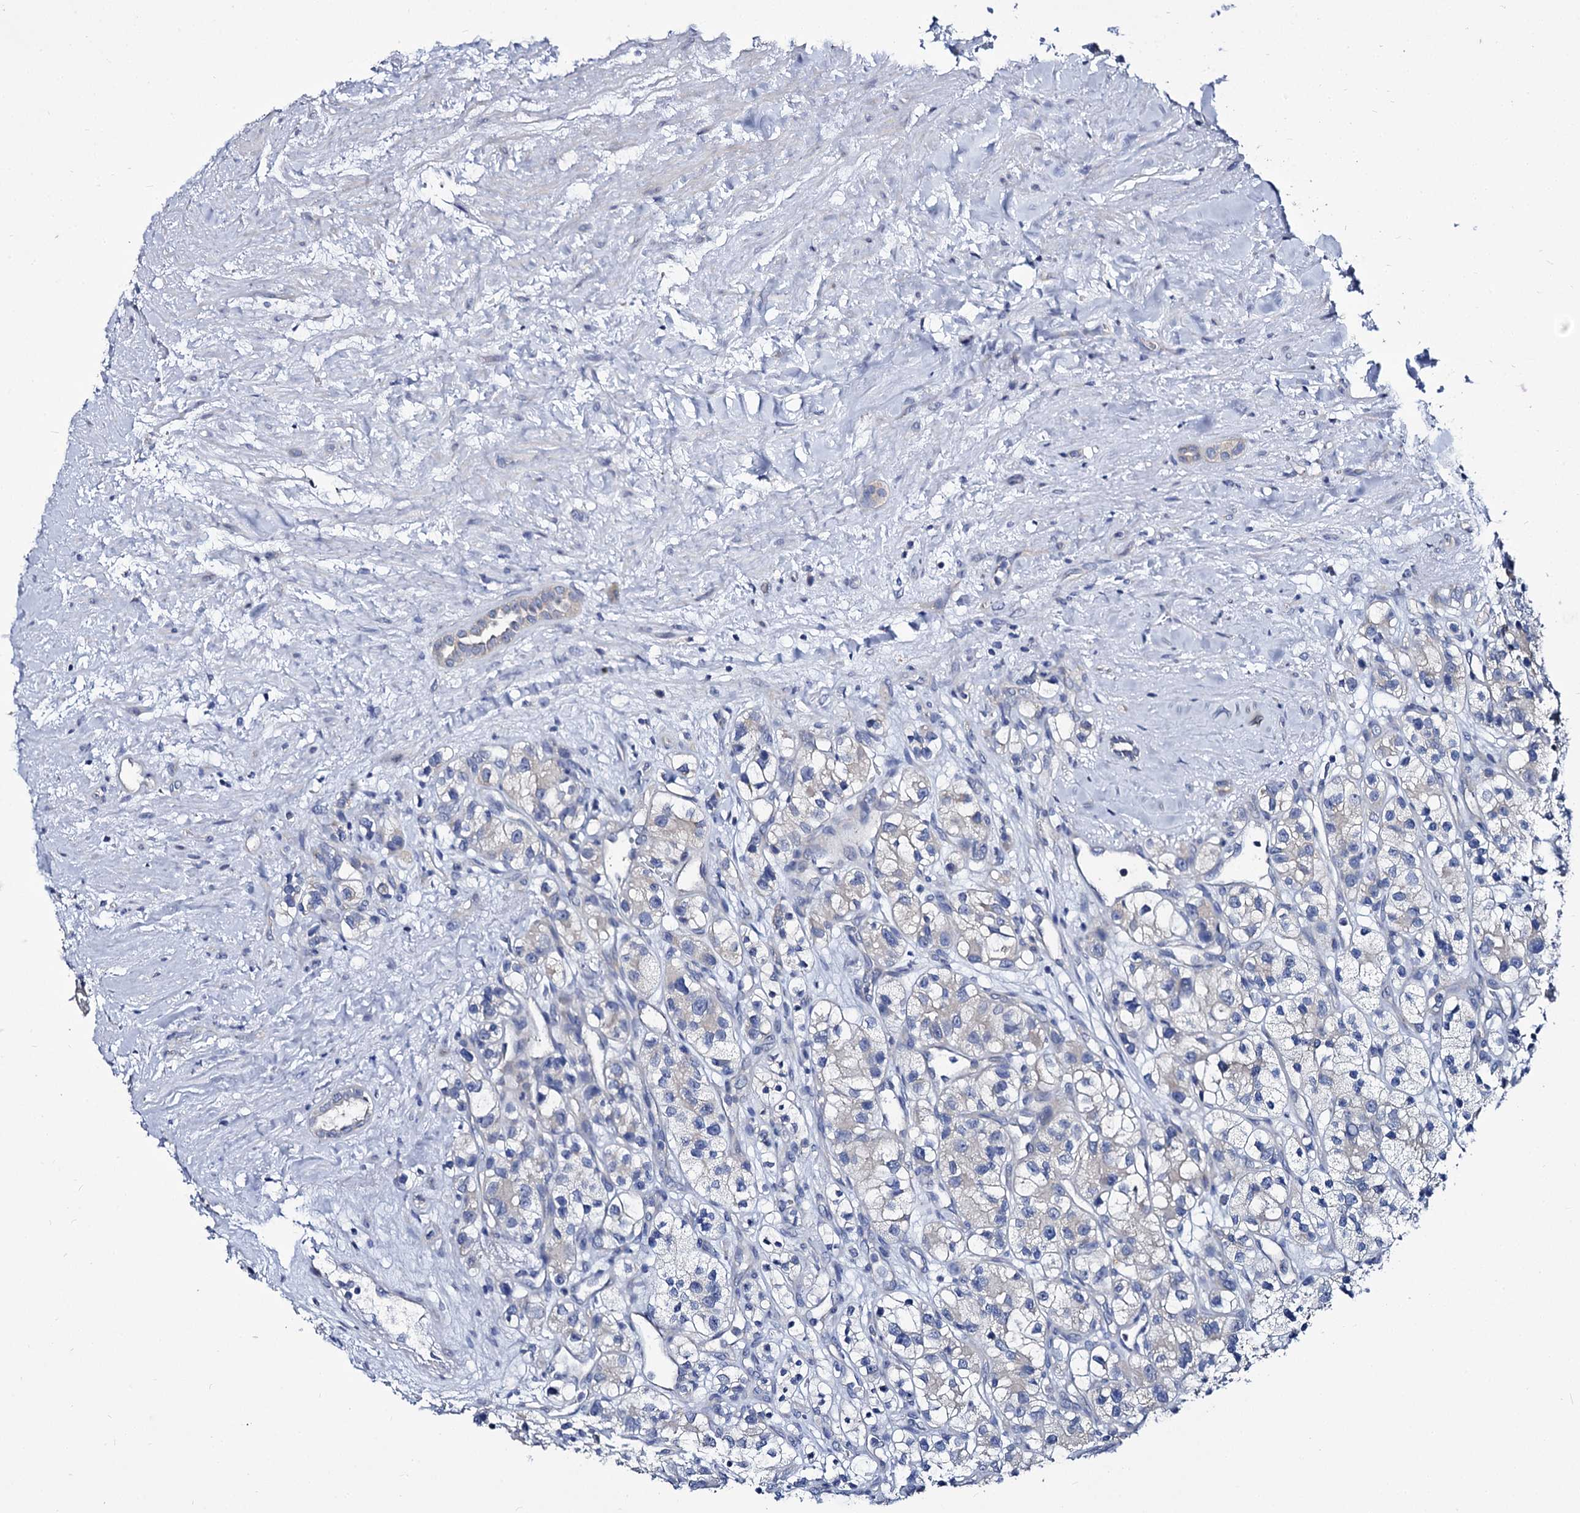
{"staining": {"intensity": "negative", "quantity": "none", "location": "none"}, "tissue": "renal cancer", "cell_type": "Tumor cells", "image_type": "cancer", "snomed": [{"axis": "morphology", "description": "Adenocarcinoma, NOS"}, {"axis": "topography", "description": "Kidney"}], "caption": "The micrograph shows no significant positivity in tumor cells of adenocarcinoma (renal).", "gene": "PANX2", "patient": {"sex": "female", "age": 57}}